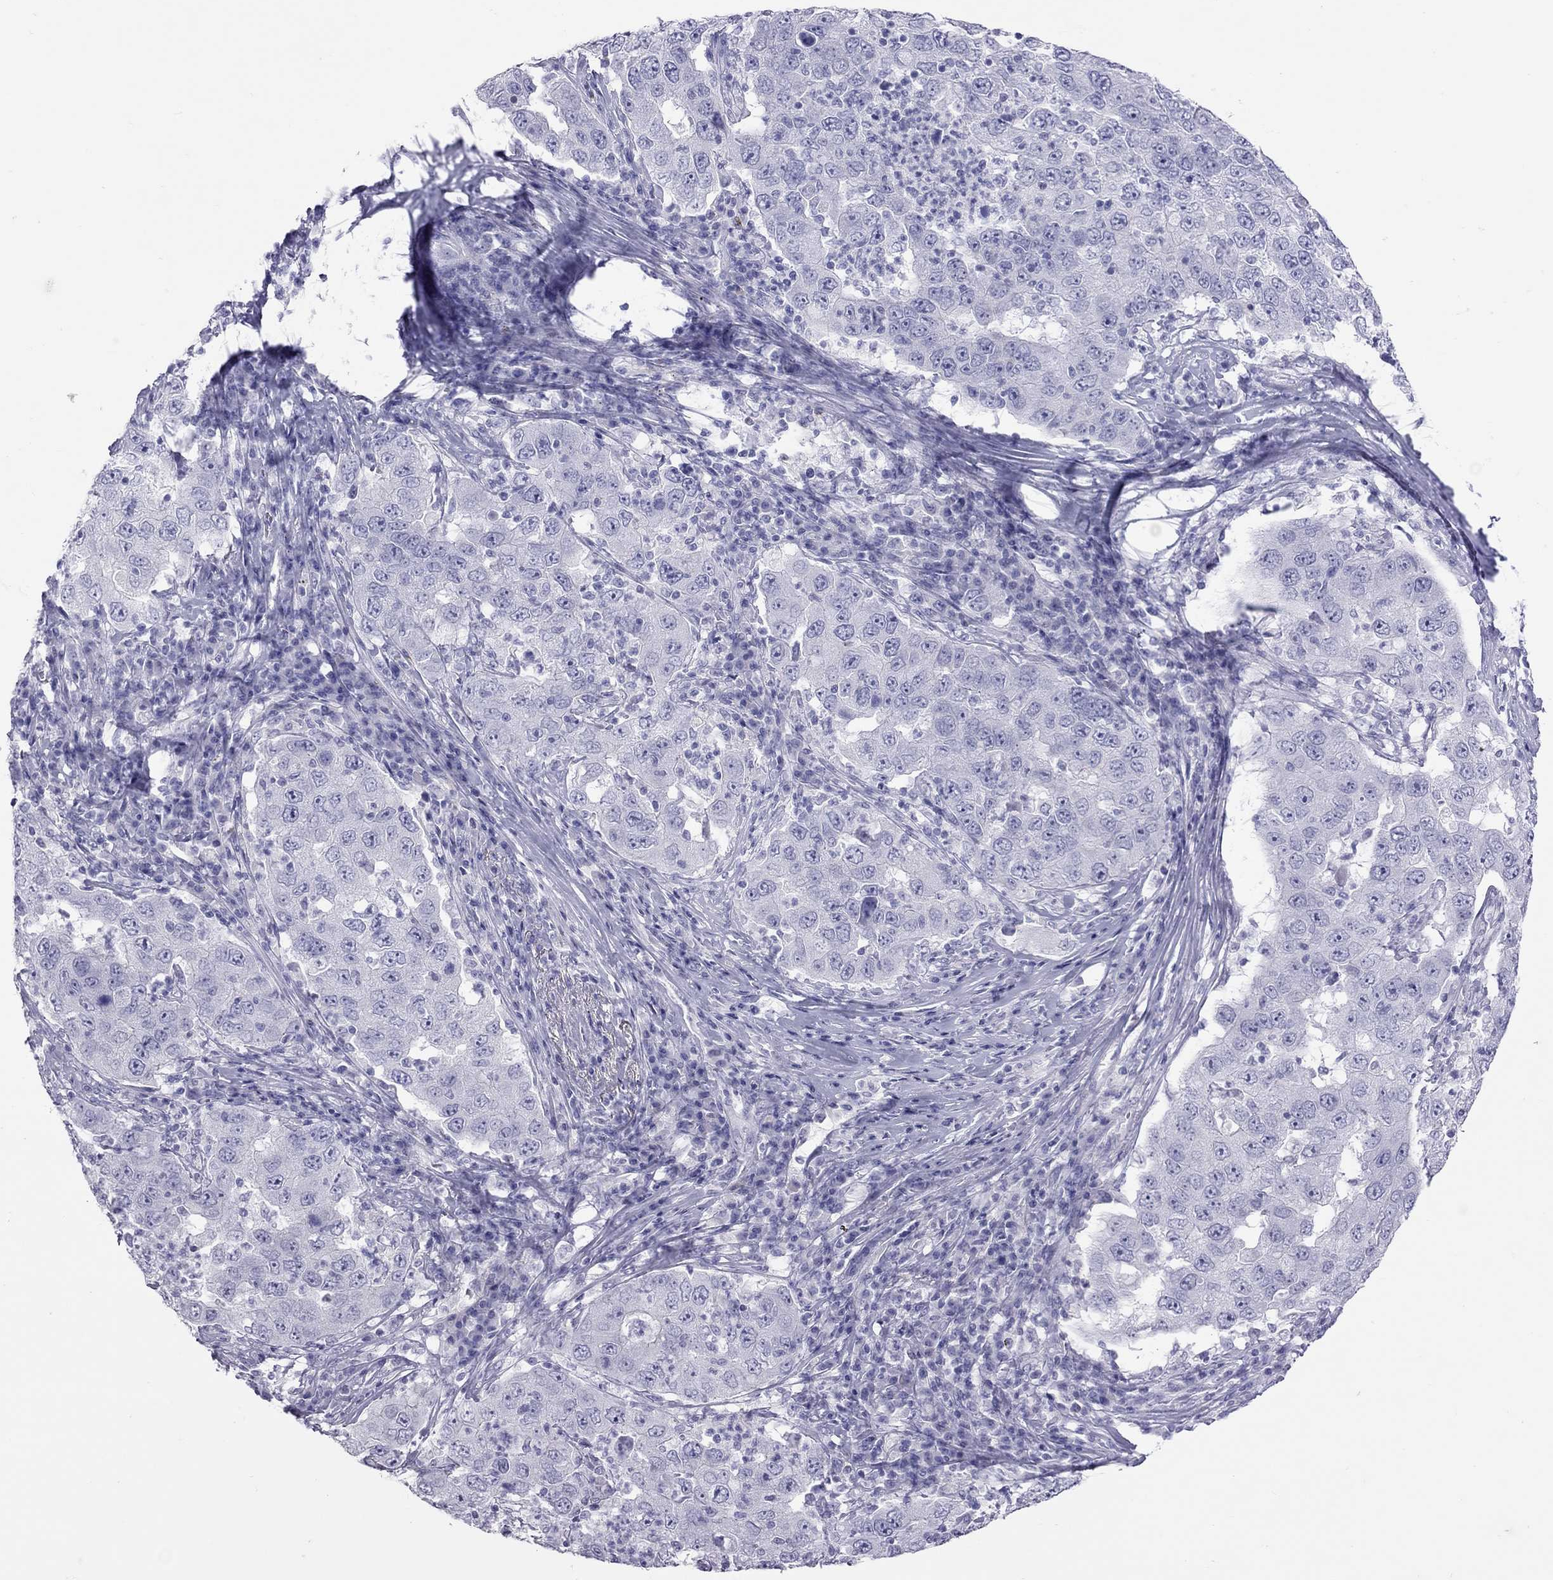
{"staining": {"intensity": "negative", "quantity": "none", "location": "none"}, "tissue": "lung cancer", "cell_type": "Tumor cells", "image_type": "cancer", "snomed": [{"axis": "morphology", "description": "Adenocarcinoma, NOS"}, {"axis": "topography", "description": "Lung"}], "caption": "This is an IHC histopathology image of lung cancer (adenocarcinoma). There is no staining in tumor cells.", "gene": "STAG3", "patient": {"sex": "male", "age": 73}}